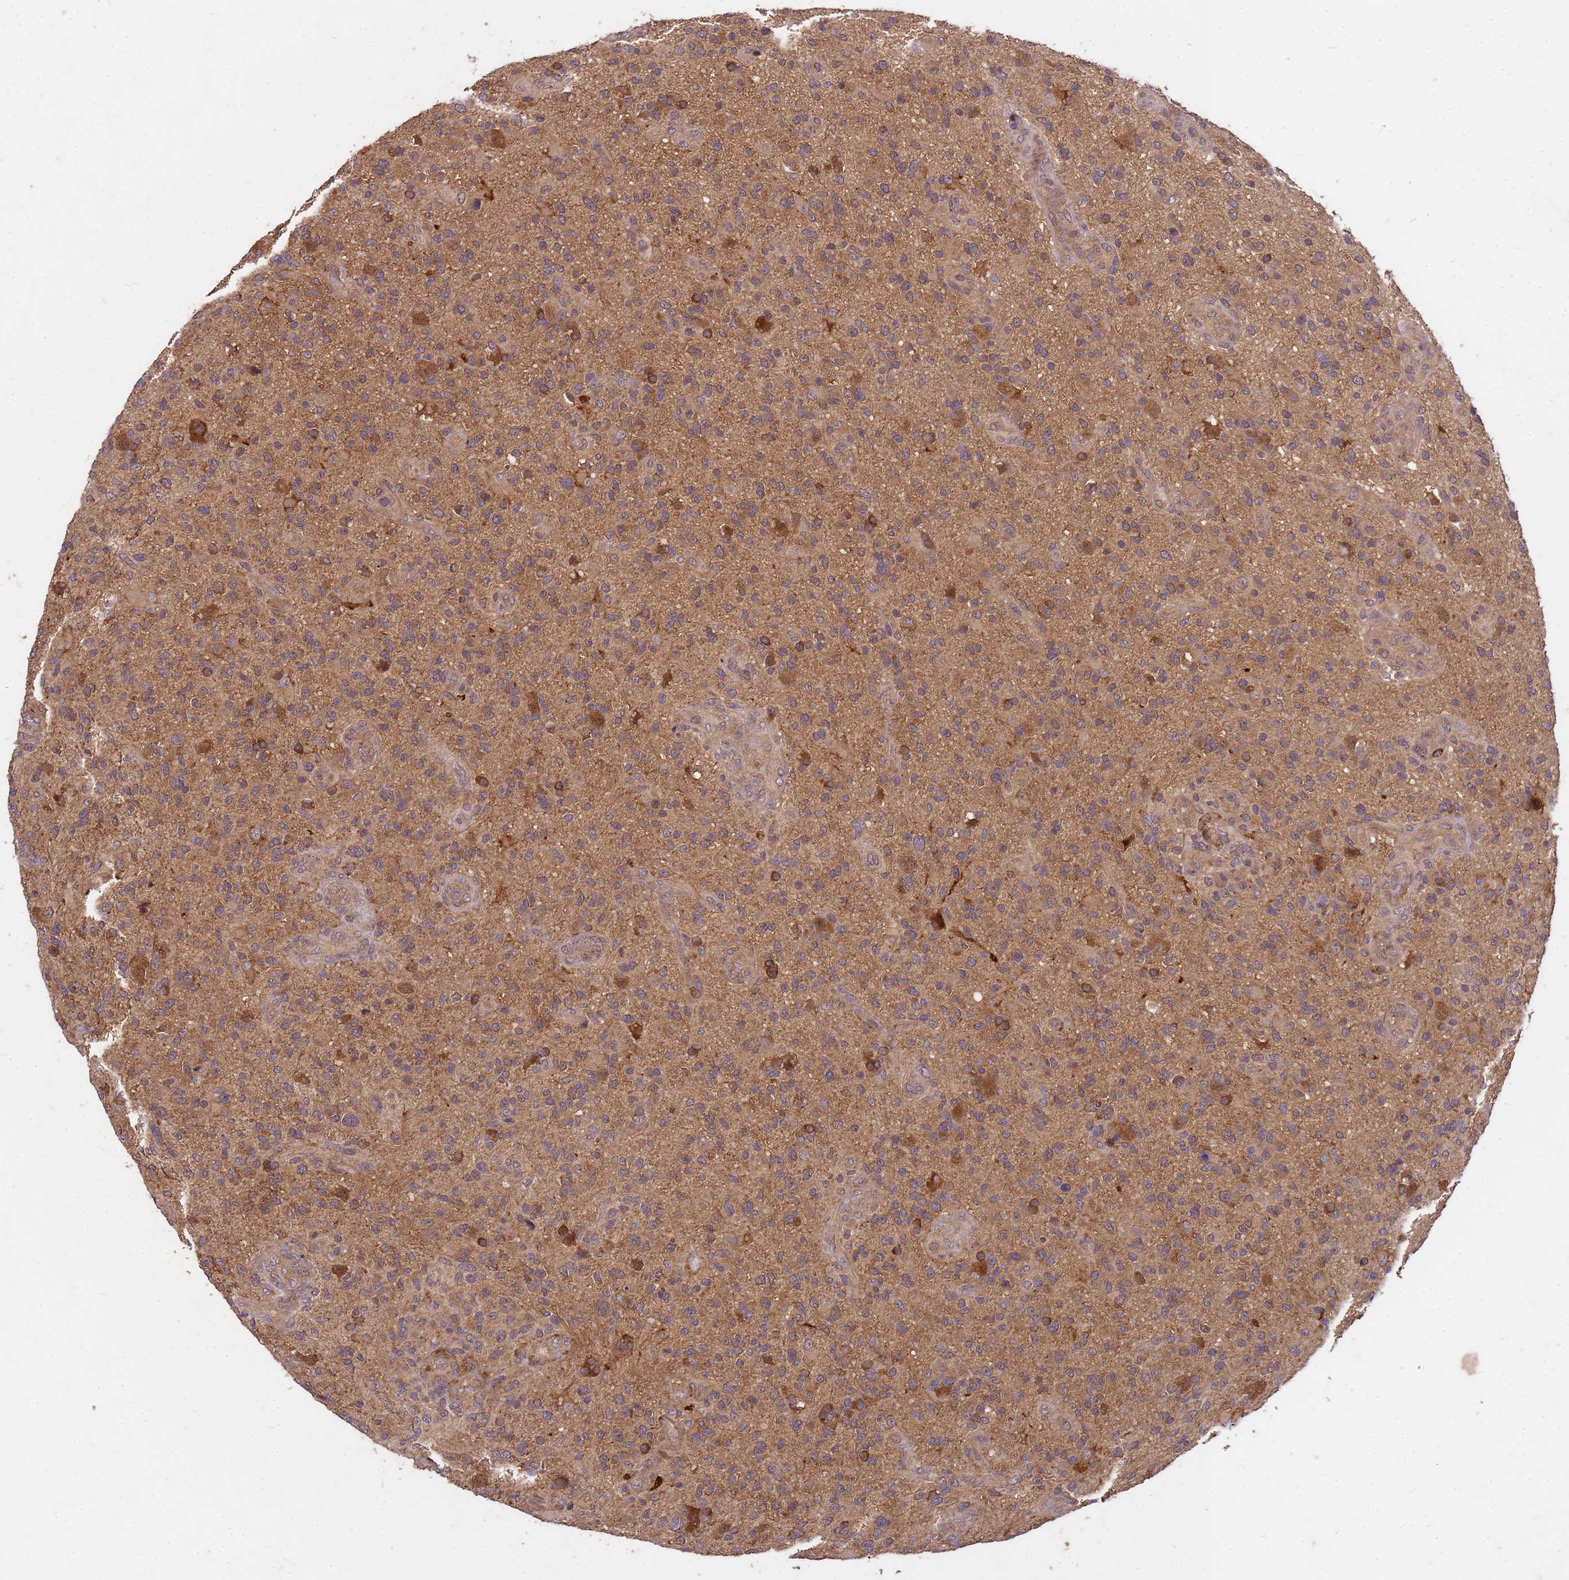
{"staining": {"intensity": "moderate", "quantity": ">75%", "location": "cytoplasmic/membranous"}, "tissue": "glioma", "cell_type": "Tumor cells", "image_type": "cancer", "snomed": [{"axis": "morphology", "description": "Glioma, malignant, High grade"}, {"axis": "topography", "description": "Brain"}], "caption": "This image shows glioma stained with immunohistochemistry to label a protein in brown. The cytoplasmic/membranous of tumor cells show moderate positivity for the protein. Nuclei are counter-stained blue.", "gene": "PPP2CB", "patient": {"sex": "male", "age": 47}}